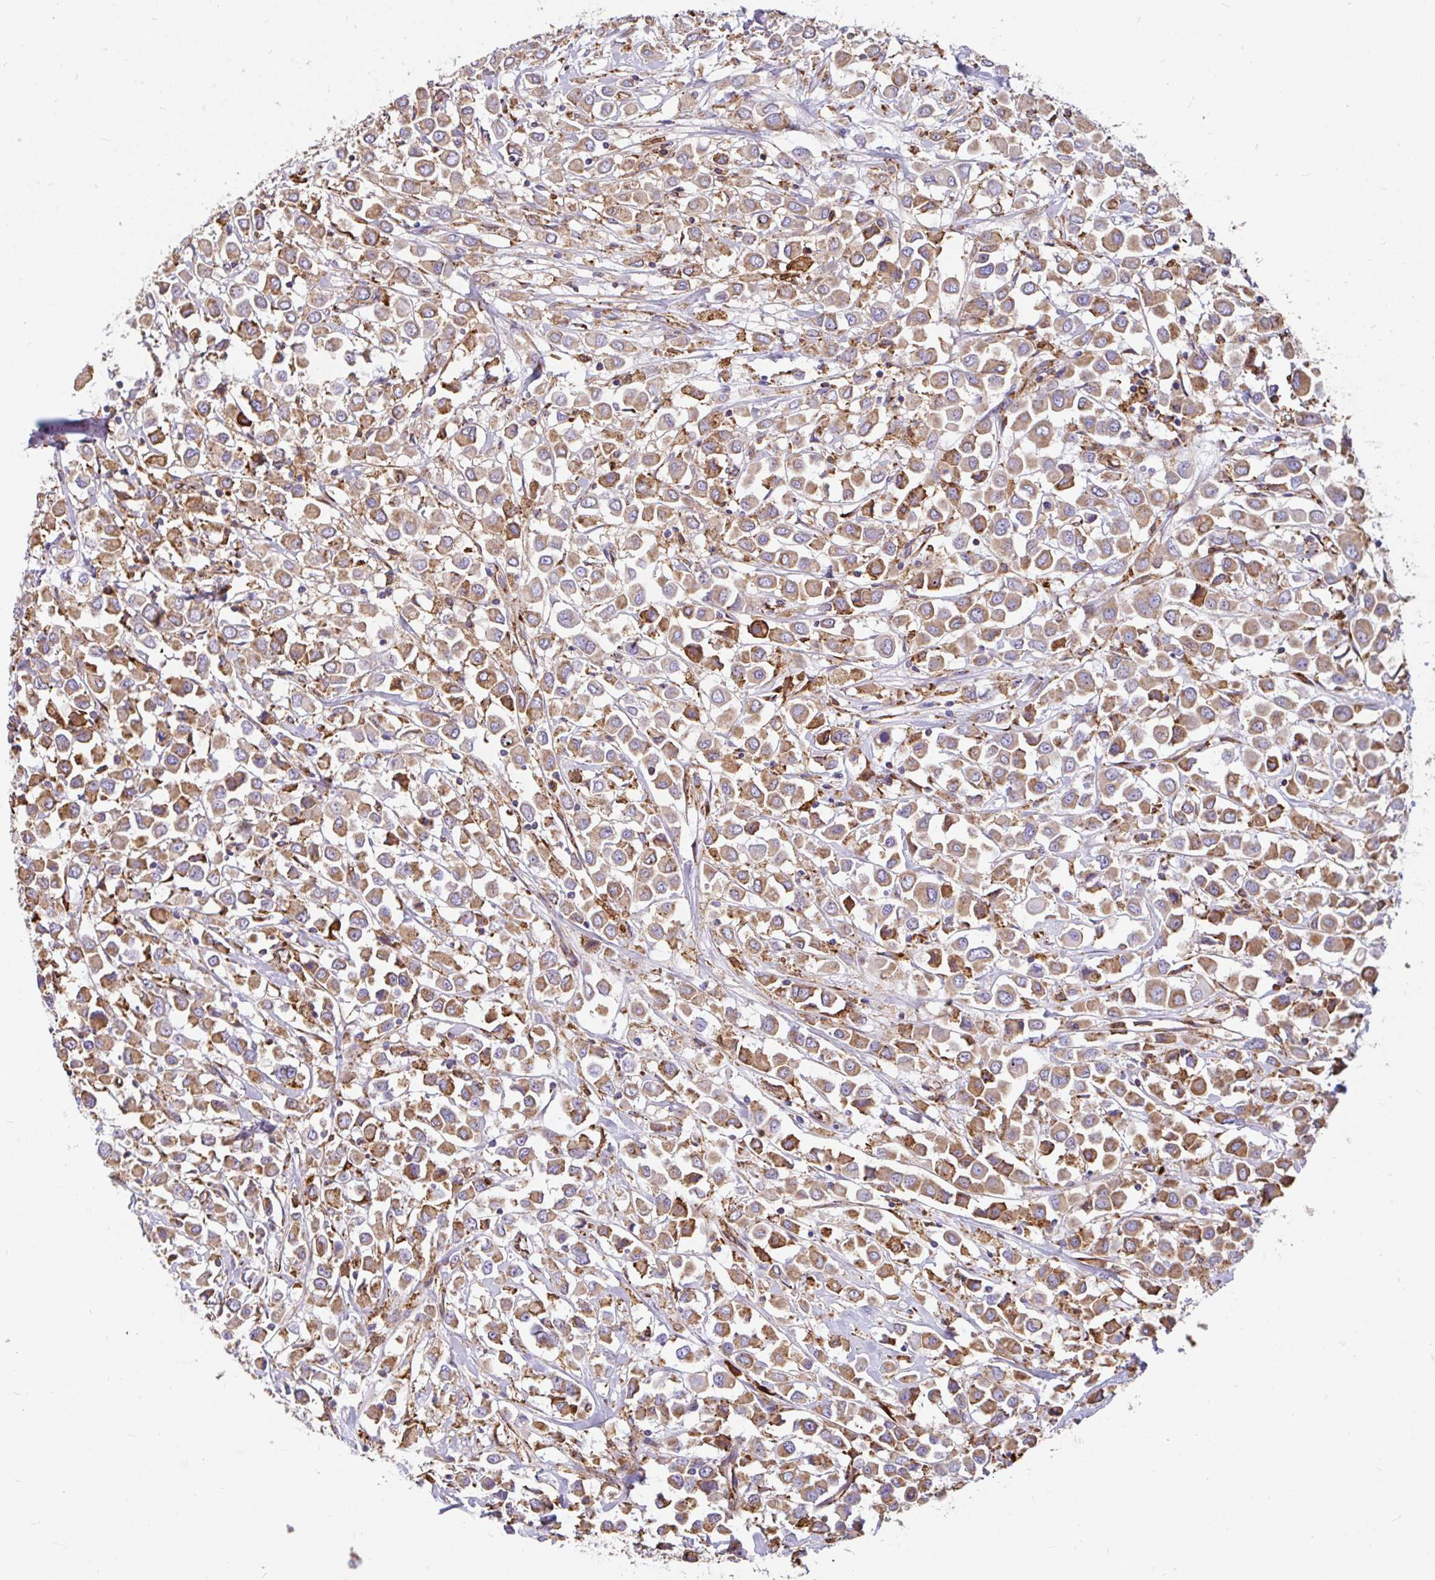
{"staining": {"intensity": "moderate", "quantity": ">75%", "location": "cytoplasmic/membranous"}, "tissue": "breast cancer", "cell_type": "Tumor cells", "image_type": "cancer", "snomed": [{"axis": "morphology", "description": "Duct carcinoma"}, {"axis": "topography", "description": "Breast"}], "caption": "The photomicrograph demonstrates immunohistochemical staining of breast cancer. There is moderate cytoplasmic/membranous positivity is present in about >75% of tumor cells. Using DAB (brown) and hematoxylin (blue) stains, captured at high magnification using brightfield microscopy.", "gene": "EML5", "patient": {"sex": "female", "age": 61}}